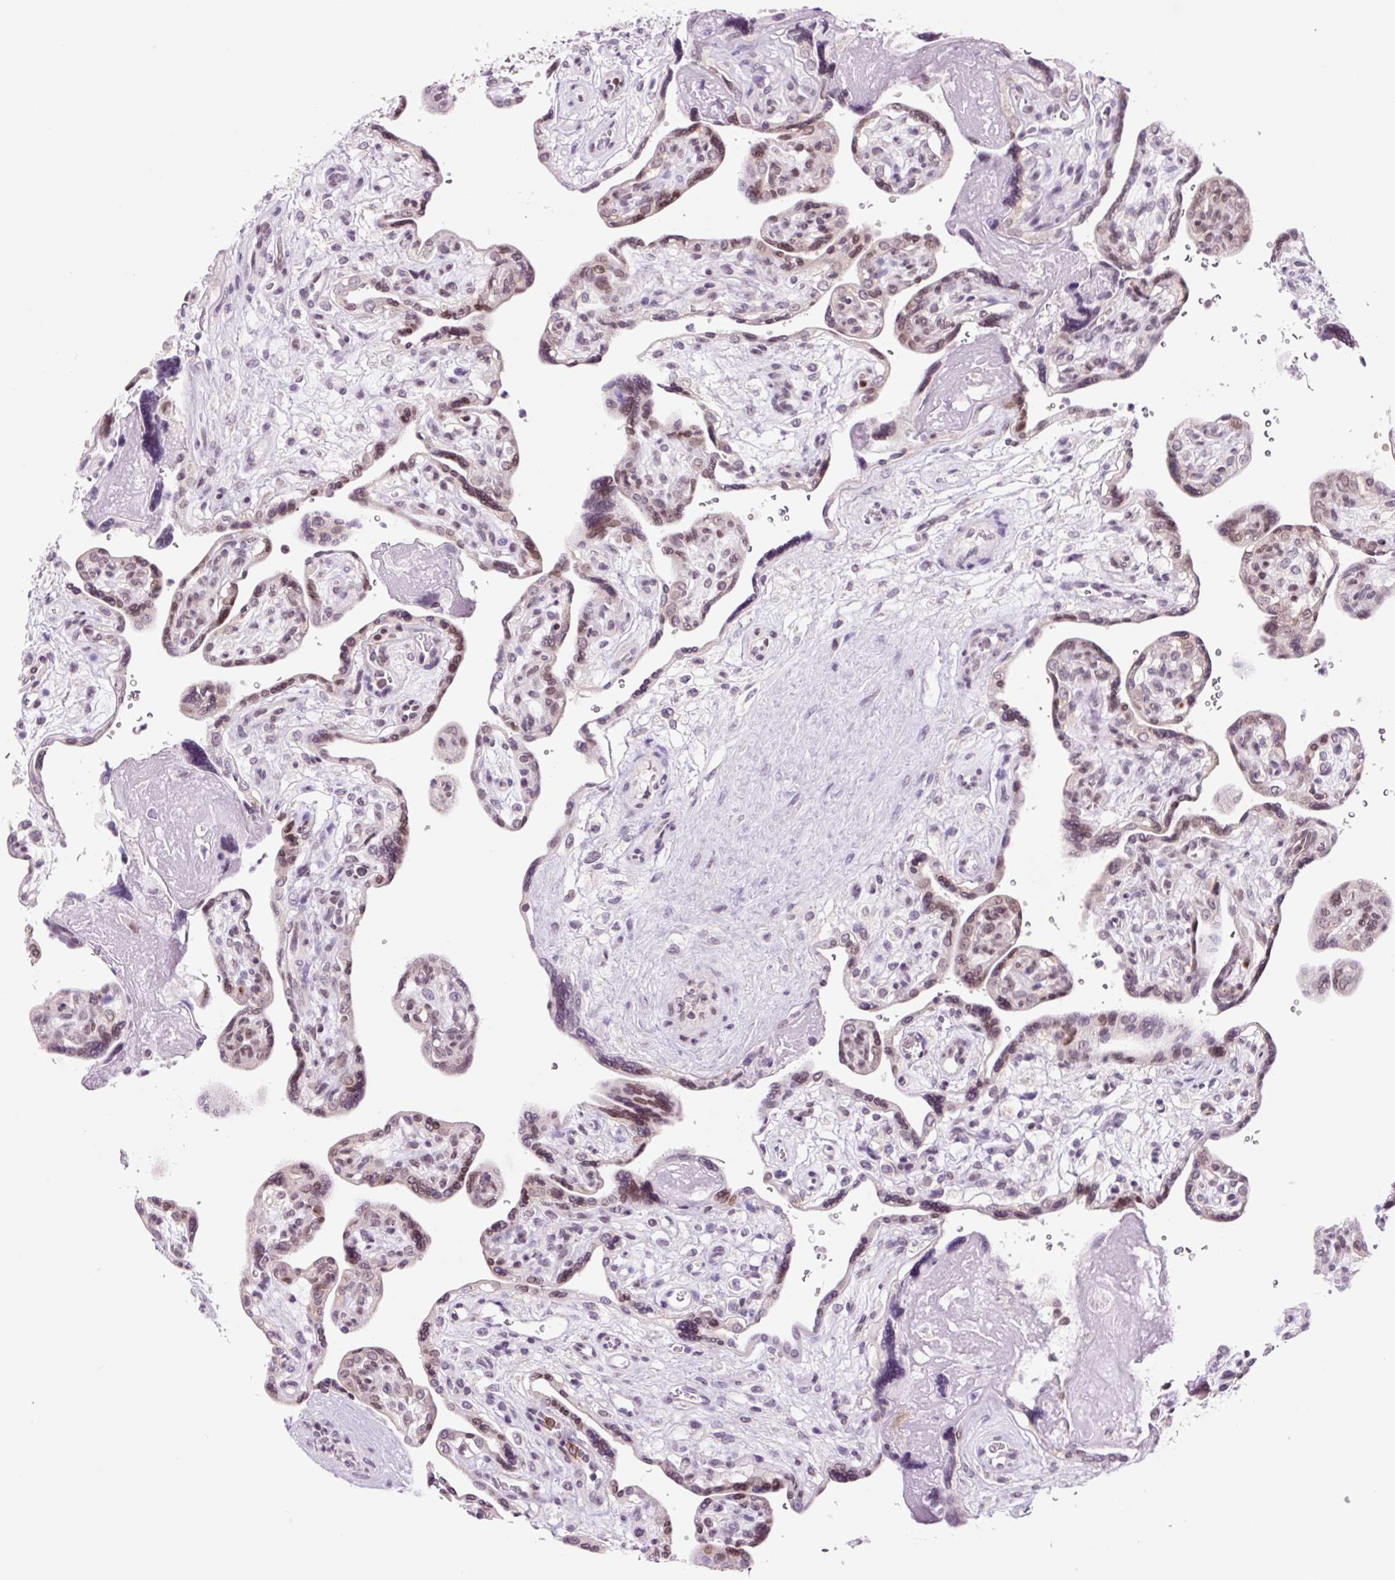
{"staining": {"intensity": "weak", "quantity": ">75%", "location": "cytoplasmic/membranous"}, "tissue": "placenta", "cell_type": "Decidual cells", "image_type": "normal", "snomed": [{"axis": "morphology", "description": "Normal tissue, NOS"}, {"axis": "topography", "description": "Placenta"}], "caption": "IHC micrograph of normal placenta: human placenta stained using IHC displays low levels of weak protein expression localized specifically in the cytoplasmic/membranous of decidual cells, appearing as a cytoplasmic/membranous brown color.", "gene": "RPL41", "patient": {"sex": "female", "age": 39}}